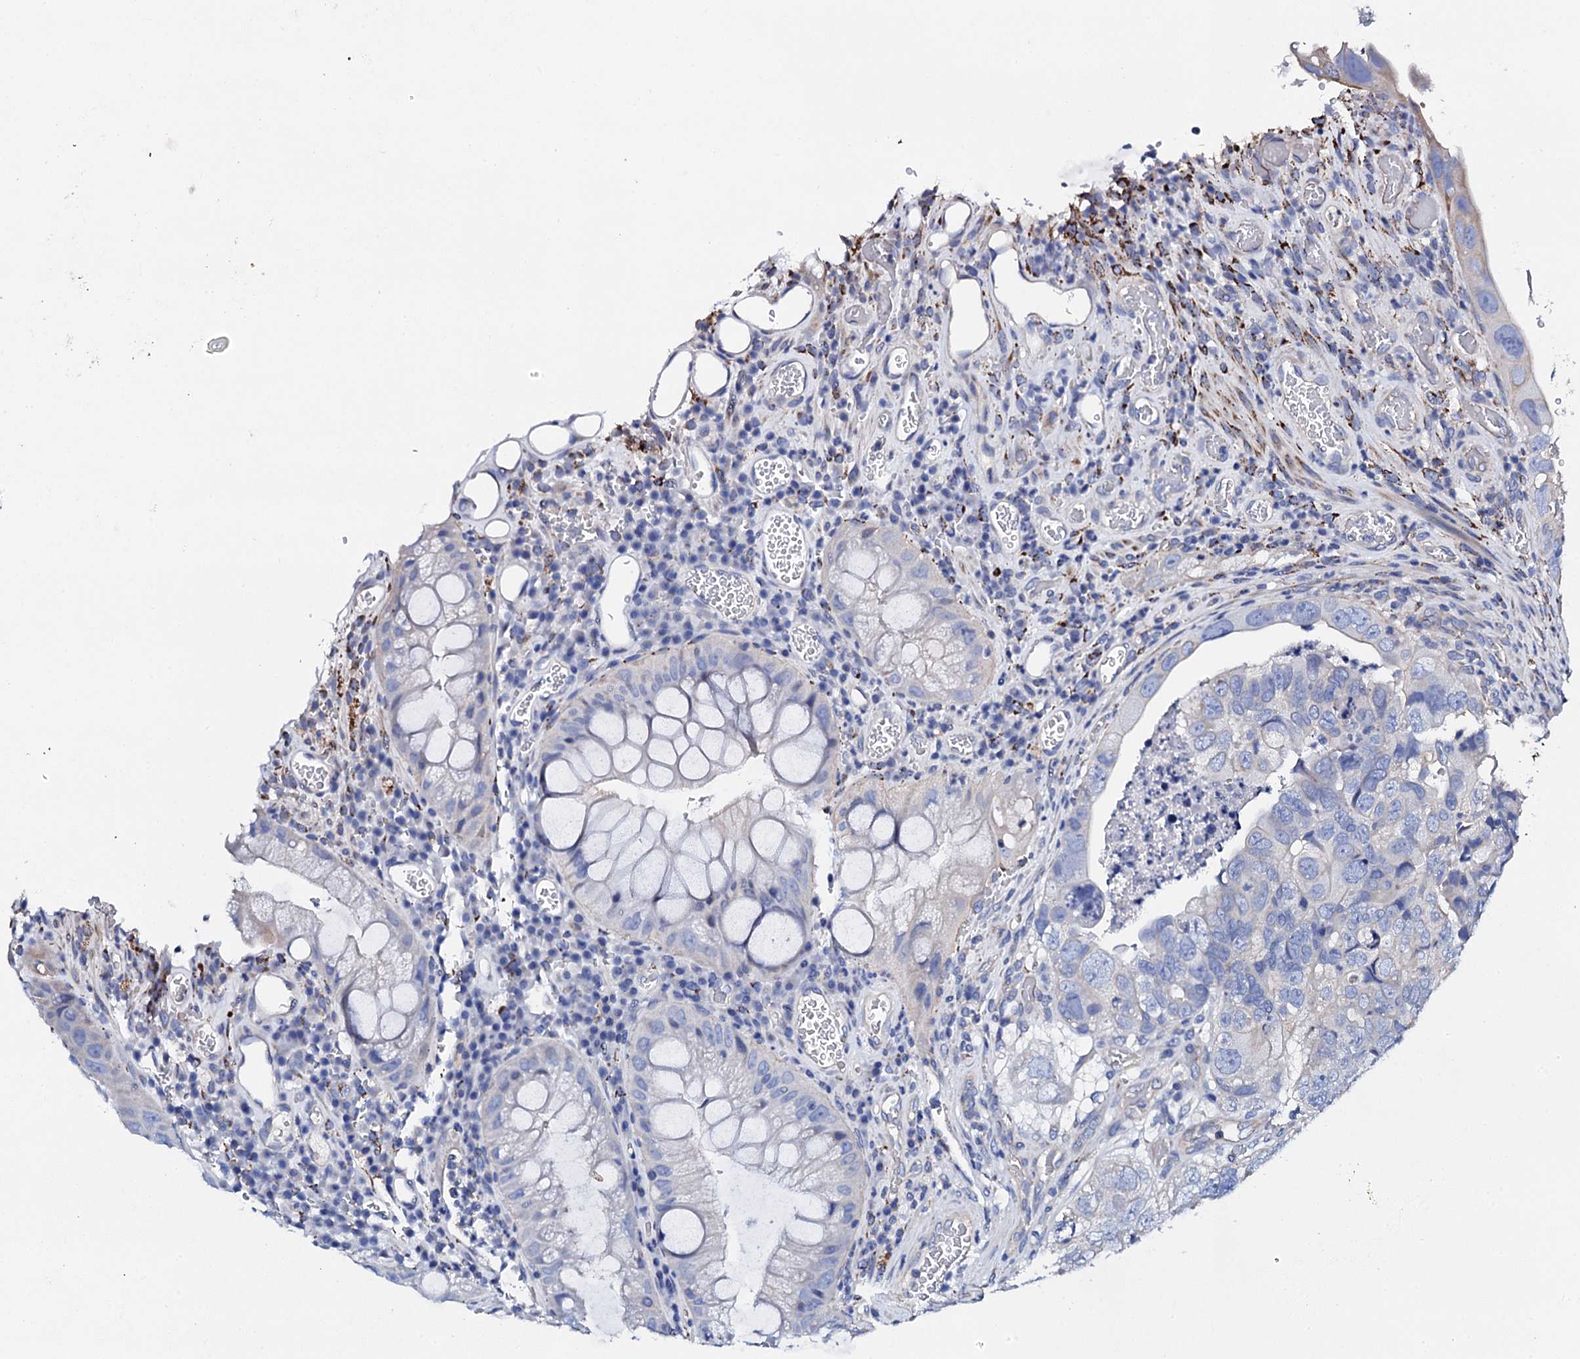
{"staining": {"intensity": "weak", "quantity": "<25%", "location": "cytoplasmic/membranous"}, "tissue": "colorectal cancer", "cell_type": "Tumor cells", "image_type": "cancer", "snomed": [{"axis": "morphology", "description": "Adenocarcinoma, NOS"}, {"axis": "topography", "description": "Rectum"}], "caption": "DAB (3,3'-diaminobenzidine) immunohistochemical staining of human colorectal cancer (adenocarcinoma) displays no significant positivity in tumor cells. Nuclei are stained in blue.", "gene": "KLHL32", "patient": {"sex": "male", "age": 63}}